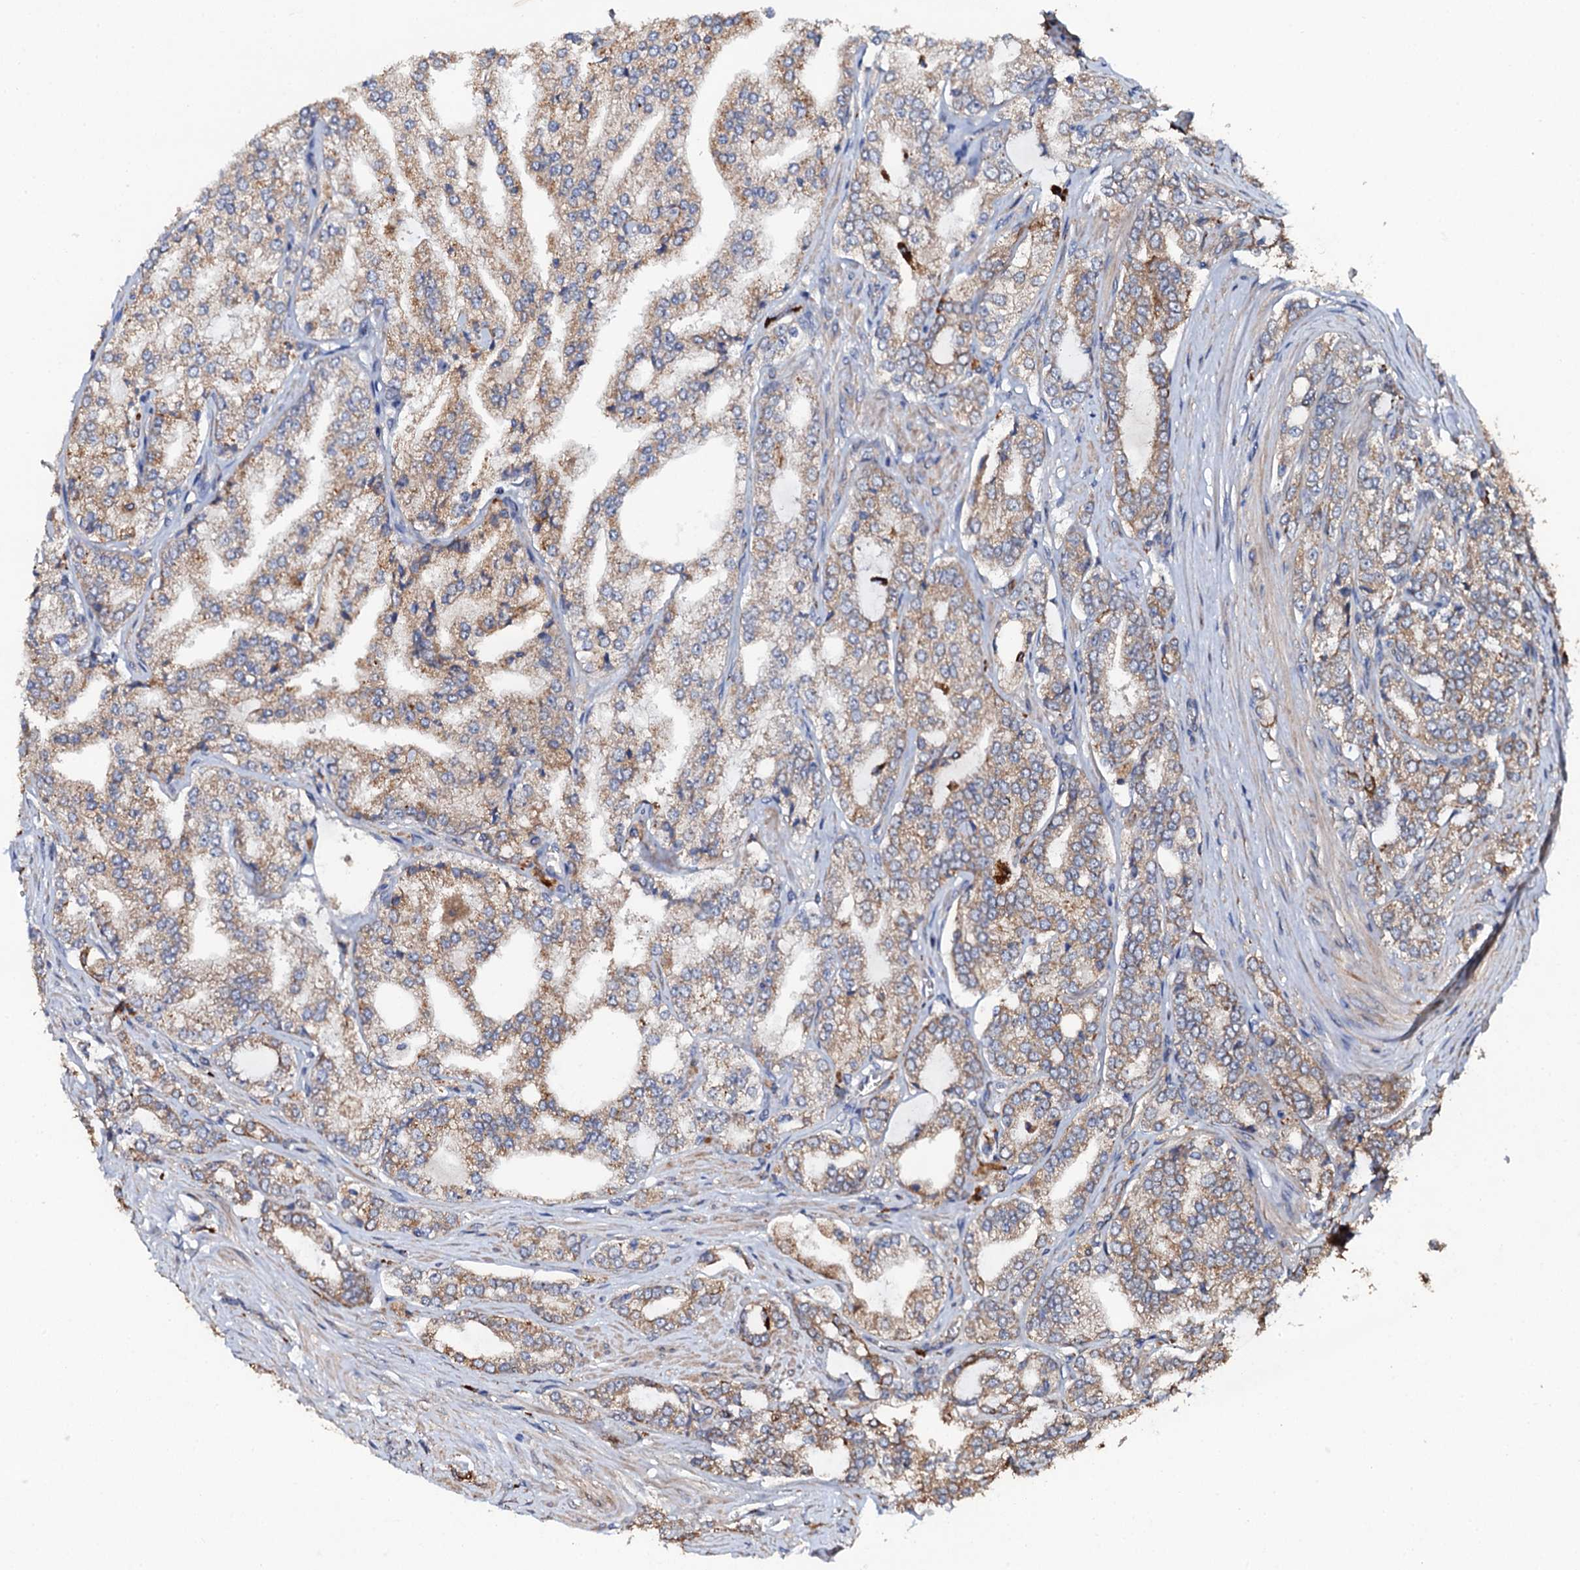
{"staining": {"intensity": "moderate", "quantity": "<25%", "location": "cytoplasmic/membranous"}, "tissue": "prostate cancer", "cell_type": "Tumor cells", "image_type": "cancer", "snomed": [{"axis": "morphology", "description": "Adenocarcinoma, High grade"}, {"axis": "topography", "description": "Prostate"}], "caption": "This image reveals immunohistochemistry (IHC) staining of human prostate cancer, with low moderate cytoplasmic/membranous positivity in approximately <25% of tumor cells.", "gene": "GLCE", "patient": {"sex": "male", "age": 64}}